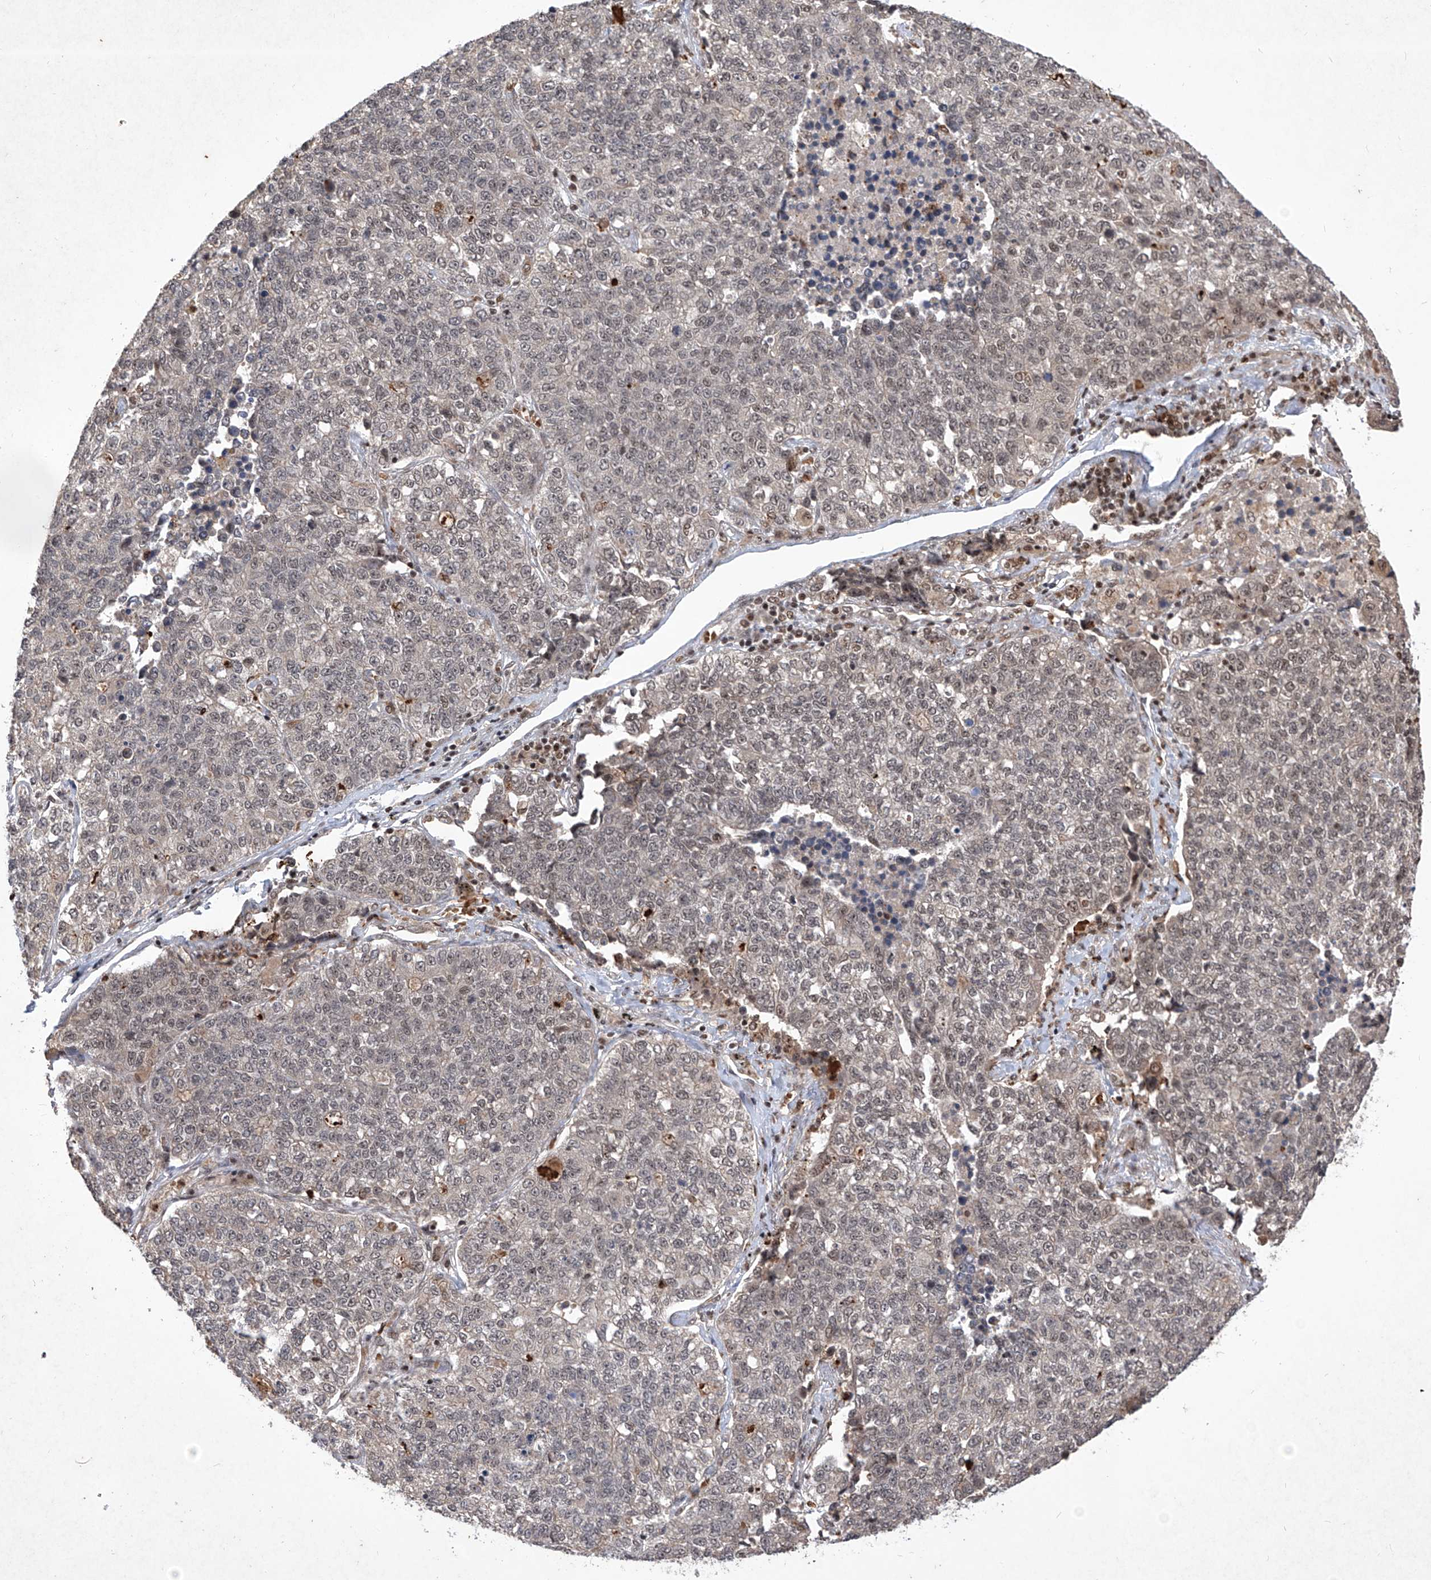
{"staining": {"intensity": "weak", "quantity": "<25%", "location": "nuclear"}, "tissue": "lung cancer", "cell_type": "Tumor cells", "image_type": "cancer", "snomed": [{"axis": "morphology", "description": "Adenocarcinoma, NOS"}, {"axis": "topography", "description": "Lung"}], "caption": "A high-resolution photomicrograph shows immunohistochemistry (IHC) staining of lung adenocarcinoma, which demonstrates no significant positivity in tumor cells.", "gene": "IRF2", "patient": {"sex": "male", "age": 49}}